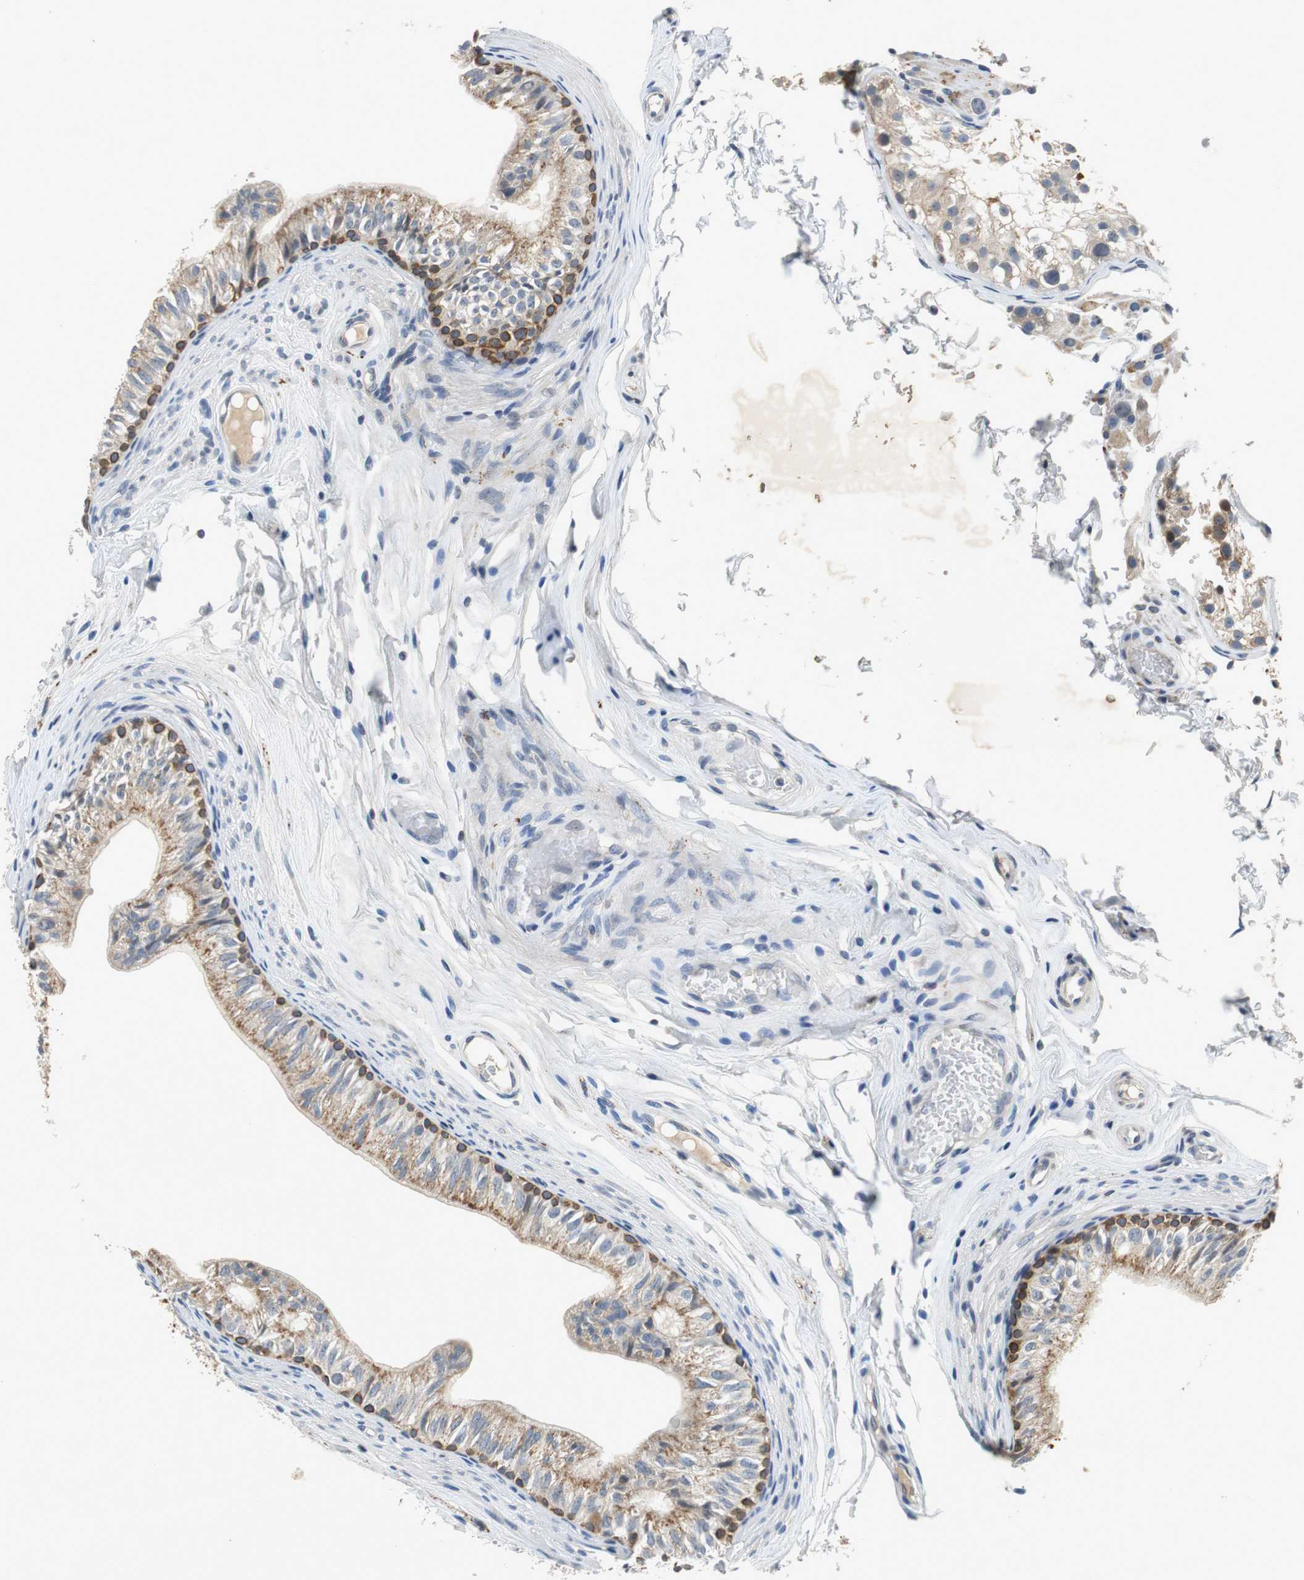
{"staining": {"intensity": "strong", "quantity": "<25%", "location": "cytoplasmic/membranous"}, "tissue": "epididymis", "cell_type": "Glandular cells", "image_type": "normal", "snomed": [{"axis": "morphology", "description": "Normal tissue, NOS"}, {"axis": "topography", "description": "Testis"}, {"axis": "topography", "description": "Epididymis"}], "caption": "High-magnification brightfield microscopy of normal epididymis stained with DAB (3,3'-diaminobenzidine) (brown) and counterstained with hematoxylin (blue). glandular cells exhibit strong cytoplasmic/membranous expression is present in about<25% of cells.", "gene": "GLCCI1", "patient": {"sex": "male", "age": 36}}